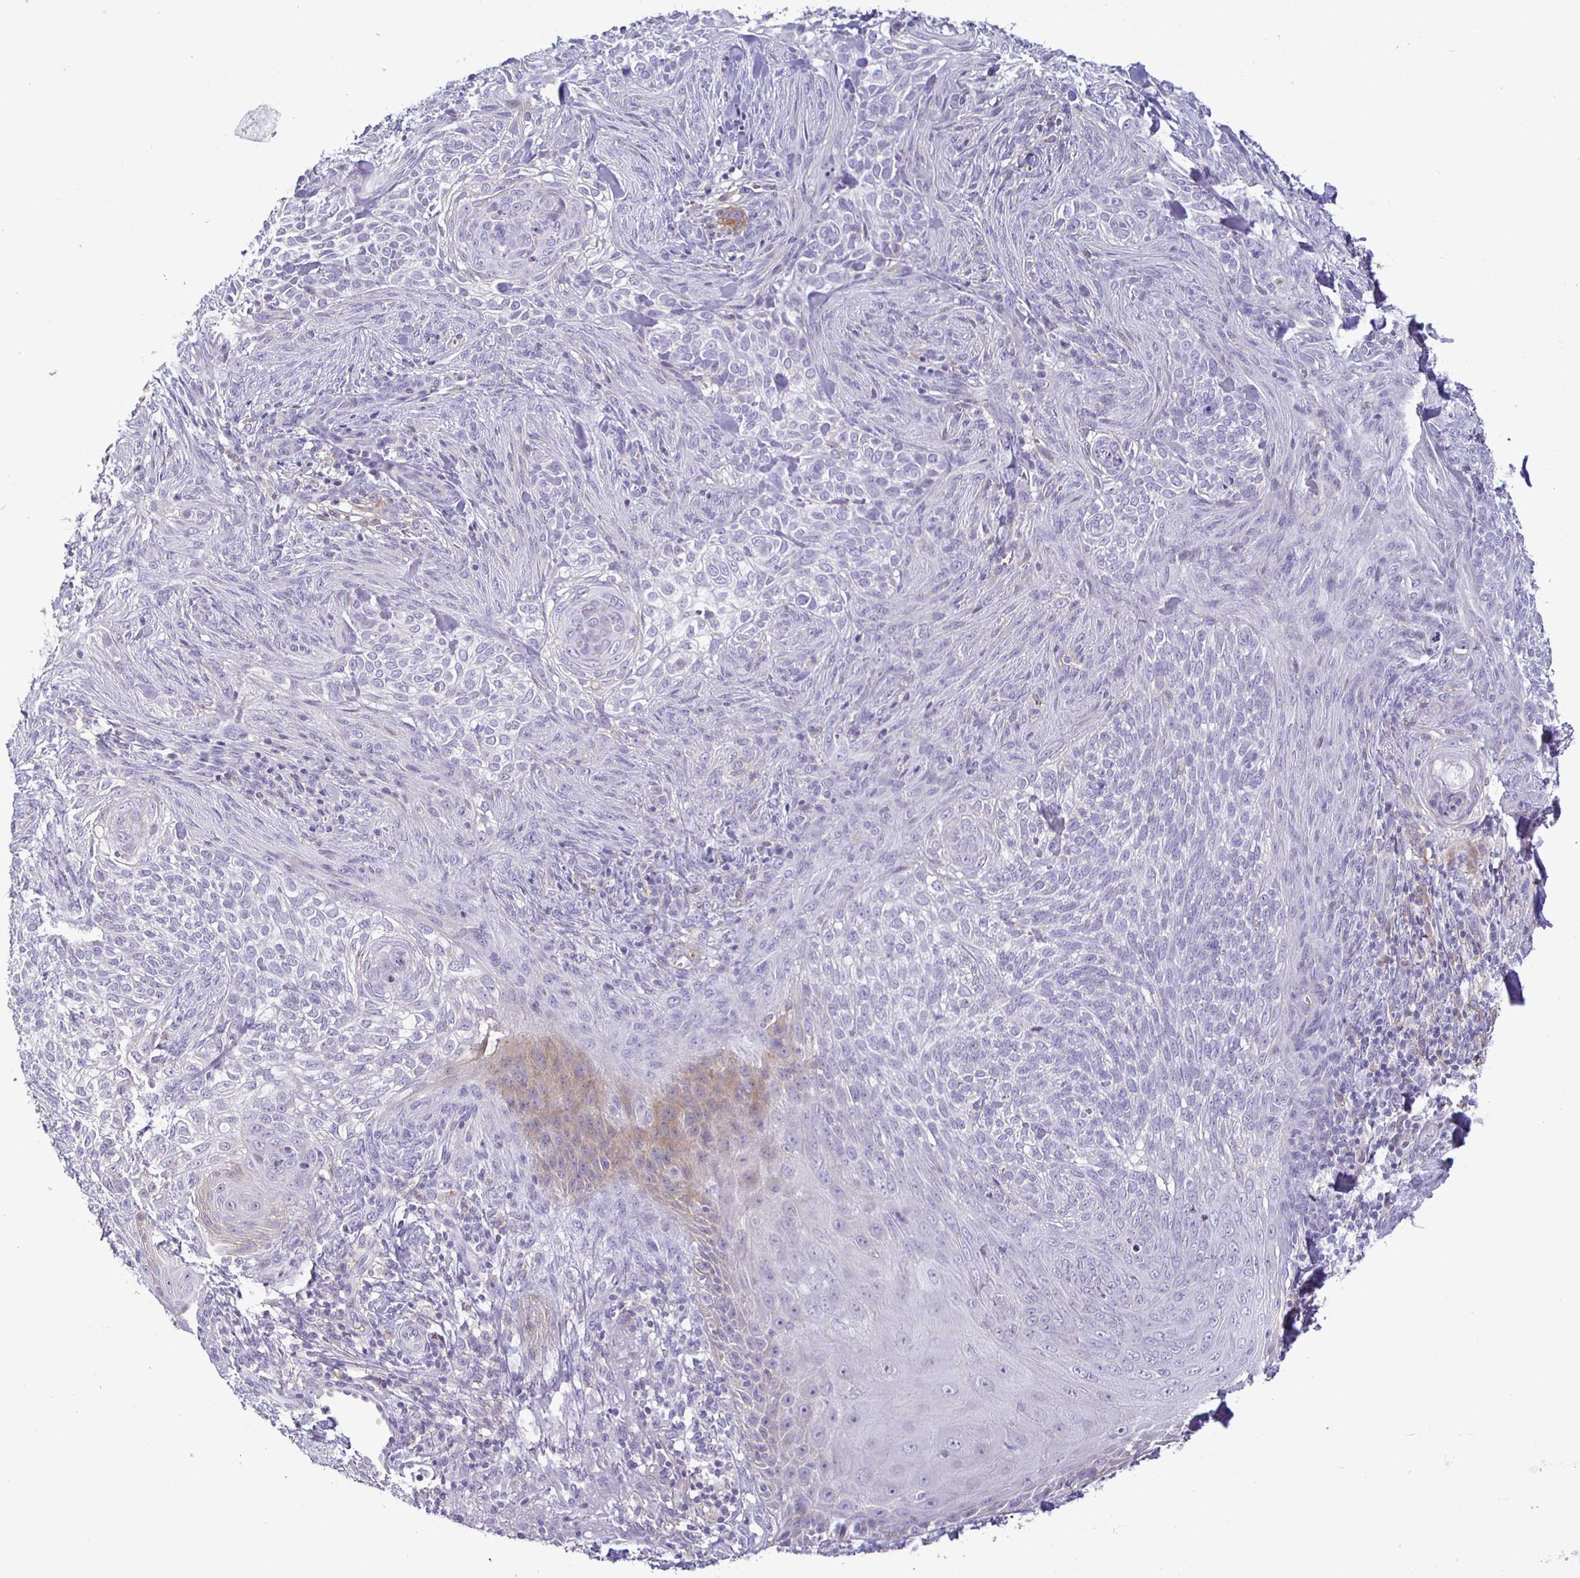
{"staining": {"intensity": "negative", "quantity": "none", "location": "none"}, "tissue": "skin cancer", "cell_type": "Tumor cells", "image_type": "cancer", "snomed": [{"axis": "morphology", "description": "Basal cell carcinoma"}, {"axis": "topography", "description": "Skin"}], "caption": "Immunohistochemistry (IHC) photomicrograph of skin cancer (basal cell carcinoma) stained for a protein (brown), which reveals no staining in tumor cells. (DAB (3,3'-diaminobenzidine) immunohistochemistry visualized using brightfield microscopy, high magnification).", "gene": "SIRPA", "patient": {"sex": "female", "age": 48}}